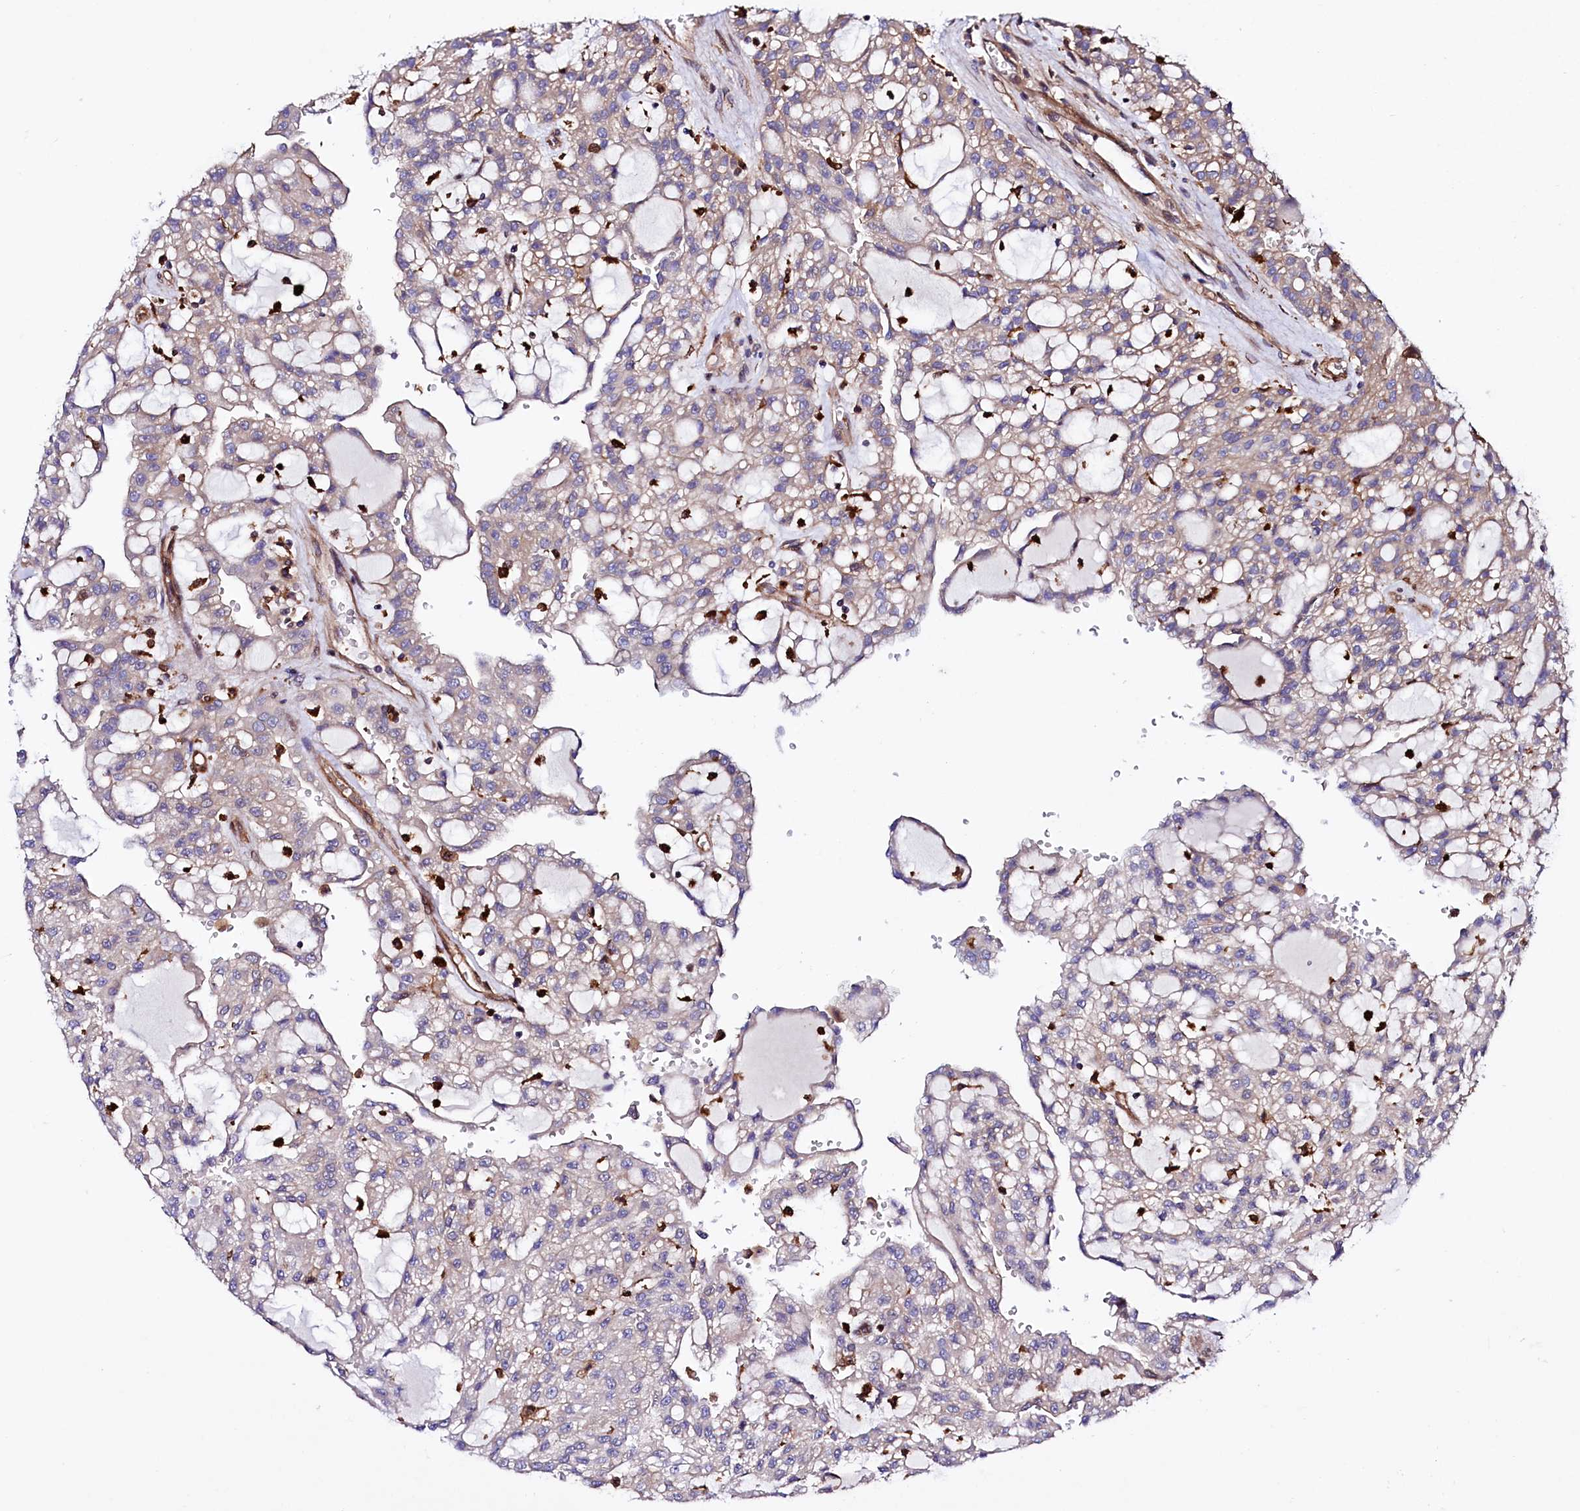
{"staining": {"intensity": "weak", "quantity": "25%-75%", "location": "cytoplasmic/membranous"}, "tissue": "renal cancer", "cell_type": "Tumor cells", "image_type": "cancer", "snomed": [{"axis": "morphology", "description": "Adenocarcinoma, NOS"}, {"axis": "topography", "description": "Kidney"}], "caption": "Renal cancer (adenocarcinoma) stained with a brown dye shows weak cytoplasmic/membranous positive expression in about 25%-75% of tumor cells.", "gene": "STAMBPL1", "patient": {"sex": "male", "age": 63}}